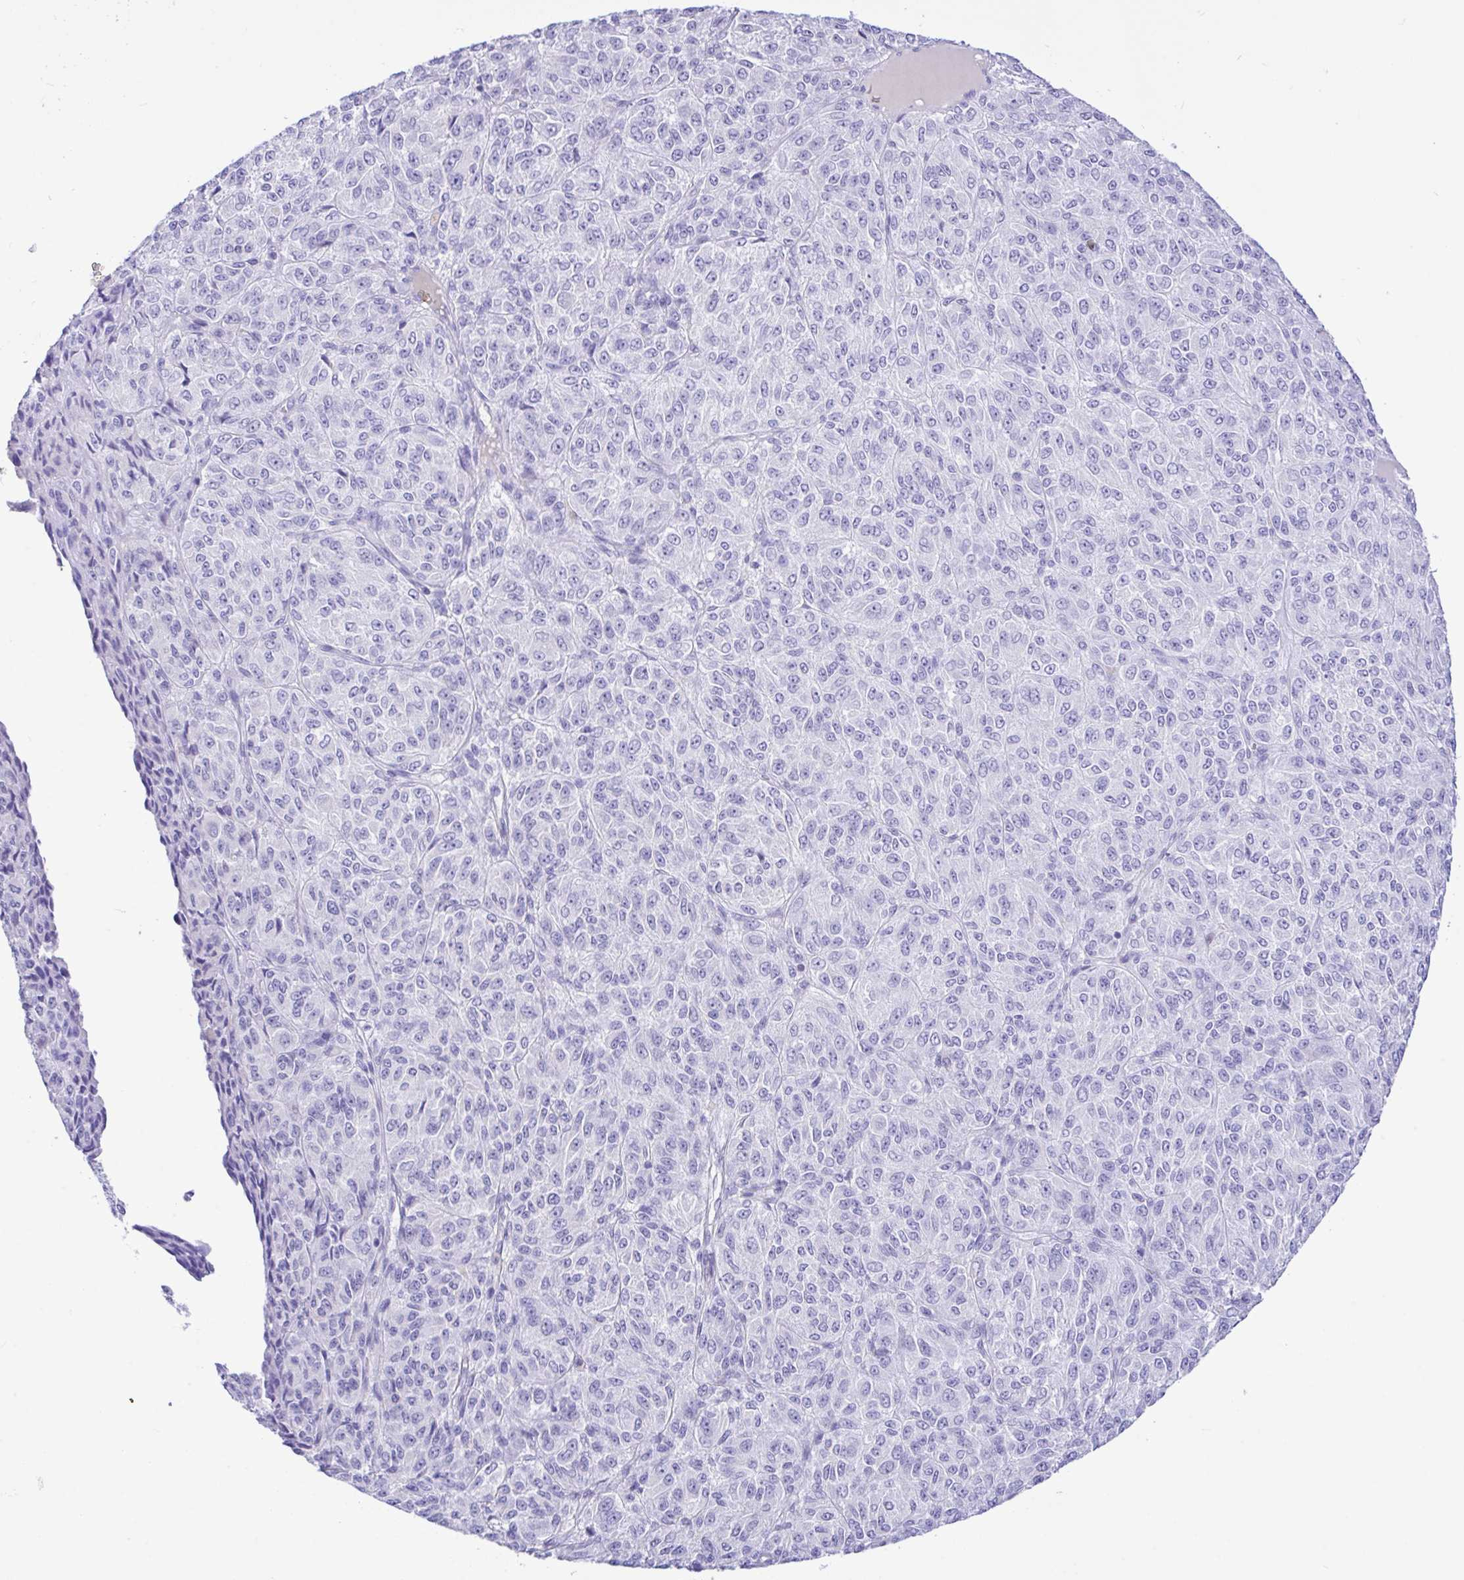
{"staining": {"intensity": "negative", "quantity": "none", "location": "none"}, "tissue": "melanoma", "cell_type": "Tumor cells", "image_type": "cancer", "snomed": [{"axis": "morphology", "description": "Malignant melanoma, Metastatic site"}, {"axis": "topography", "description": "Brain"}], "caption": "Protein analysis of malignant melanoma (metastatic site) shows no significant expression in tumor cells.", "gene": "ZNF221", "patient": {"sex": "female", "age": 56}}